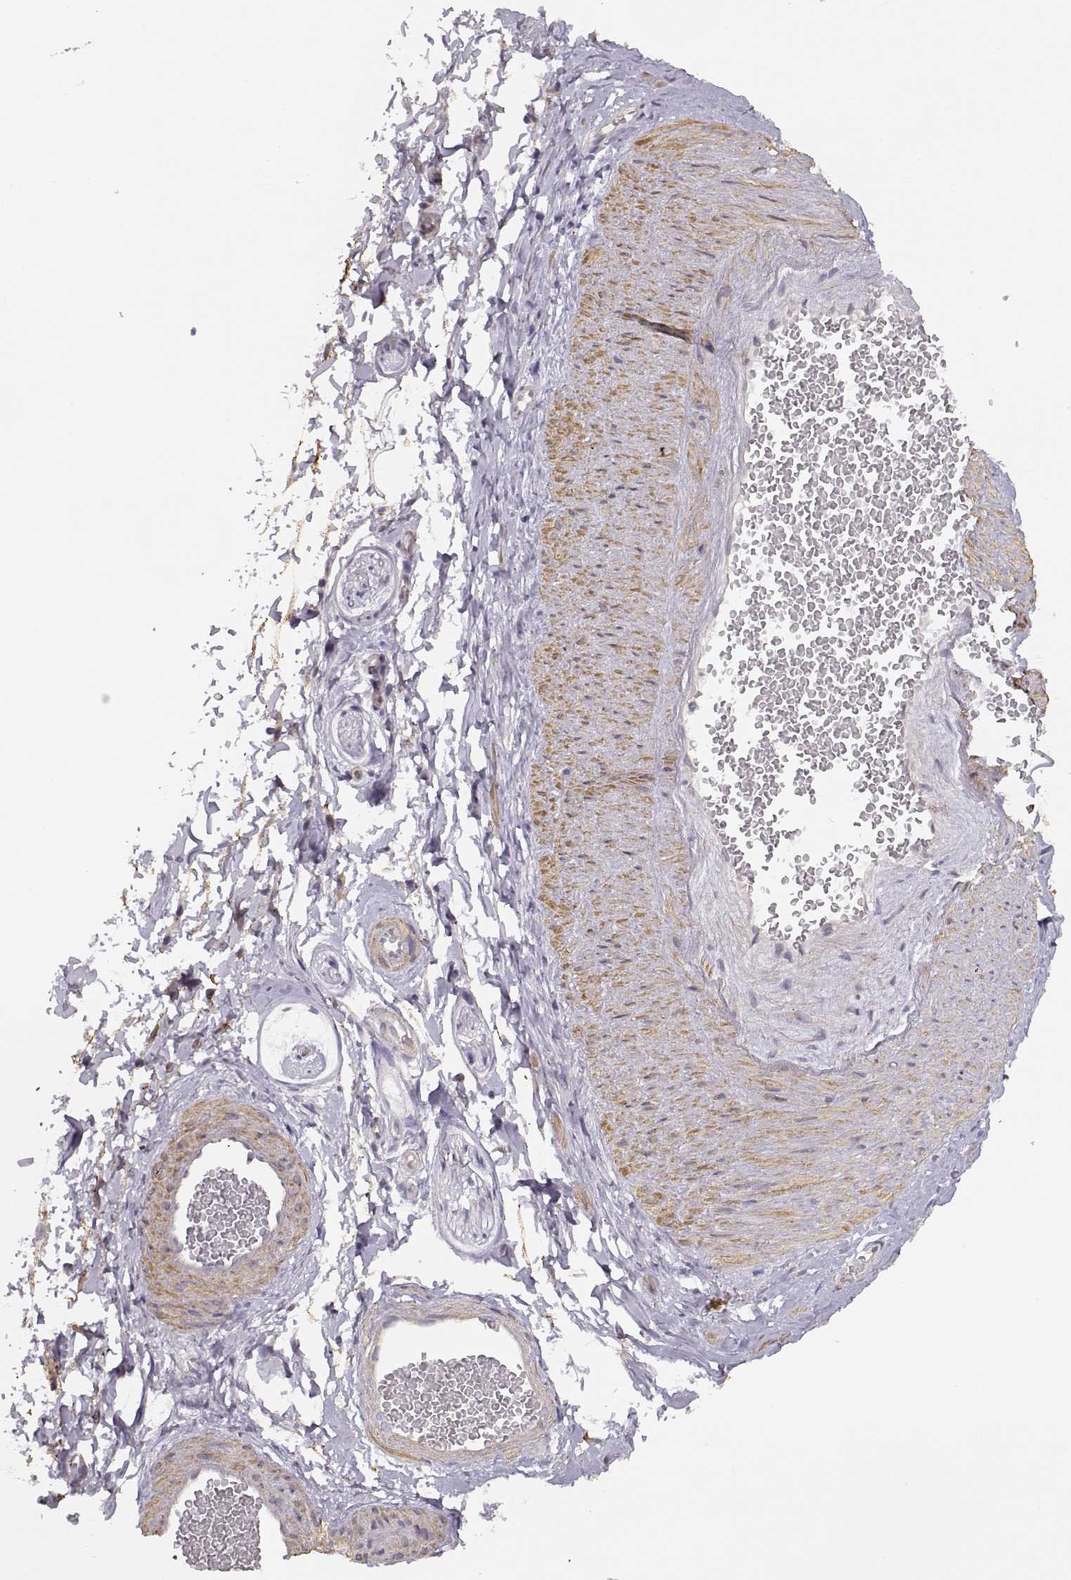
{"staining": {"intensity": "negative", "quantity": "none", "location": "none"}, "tissue": "adipose tissue", "cell_type": "Adipocytes", "image_type": "normal", "snomed": [{"axis": "morphology", "description": "Normal tissue, NOS"}, {"axis": "topography", "description": "Smooth muscle"}, {"axis": "topography", "description": "Peripheral nerve tissue"}], "caption": "Immunohistochemistry of unremarkable adipose tissue displays no staining in adipocytes. Brightfield microscopy of immunohistochemistry stained with DAB (brown) and hematoxylin (blue), captured at high magnification.", "gene": "DAPL1", "patient": {"sex": "male", "age": 22}}